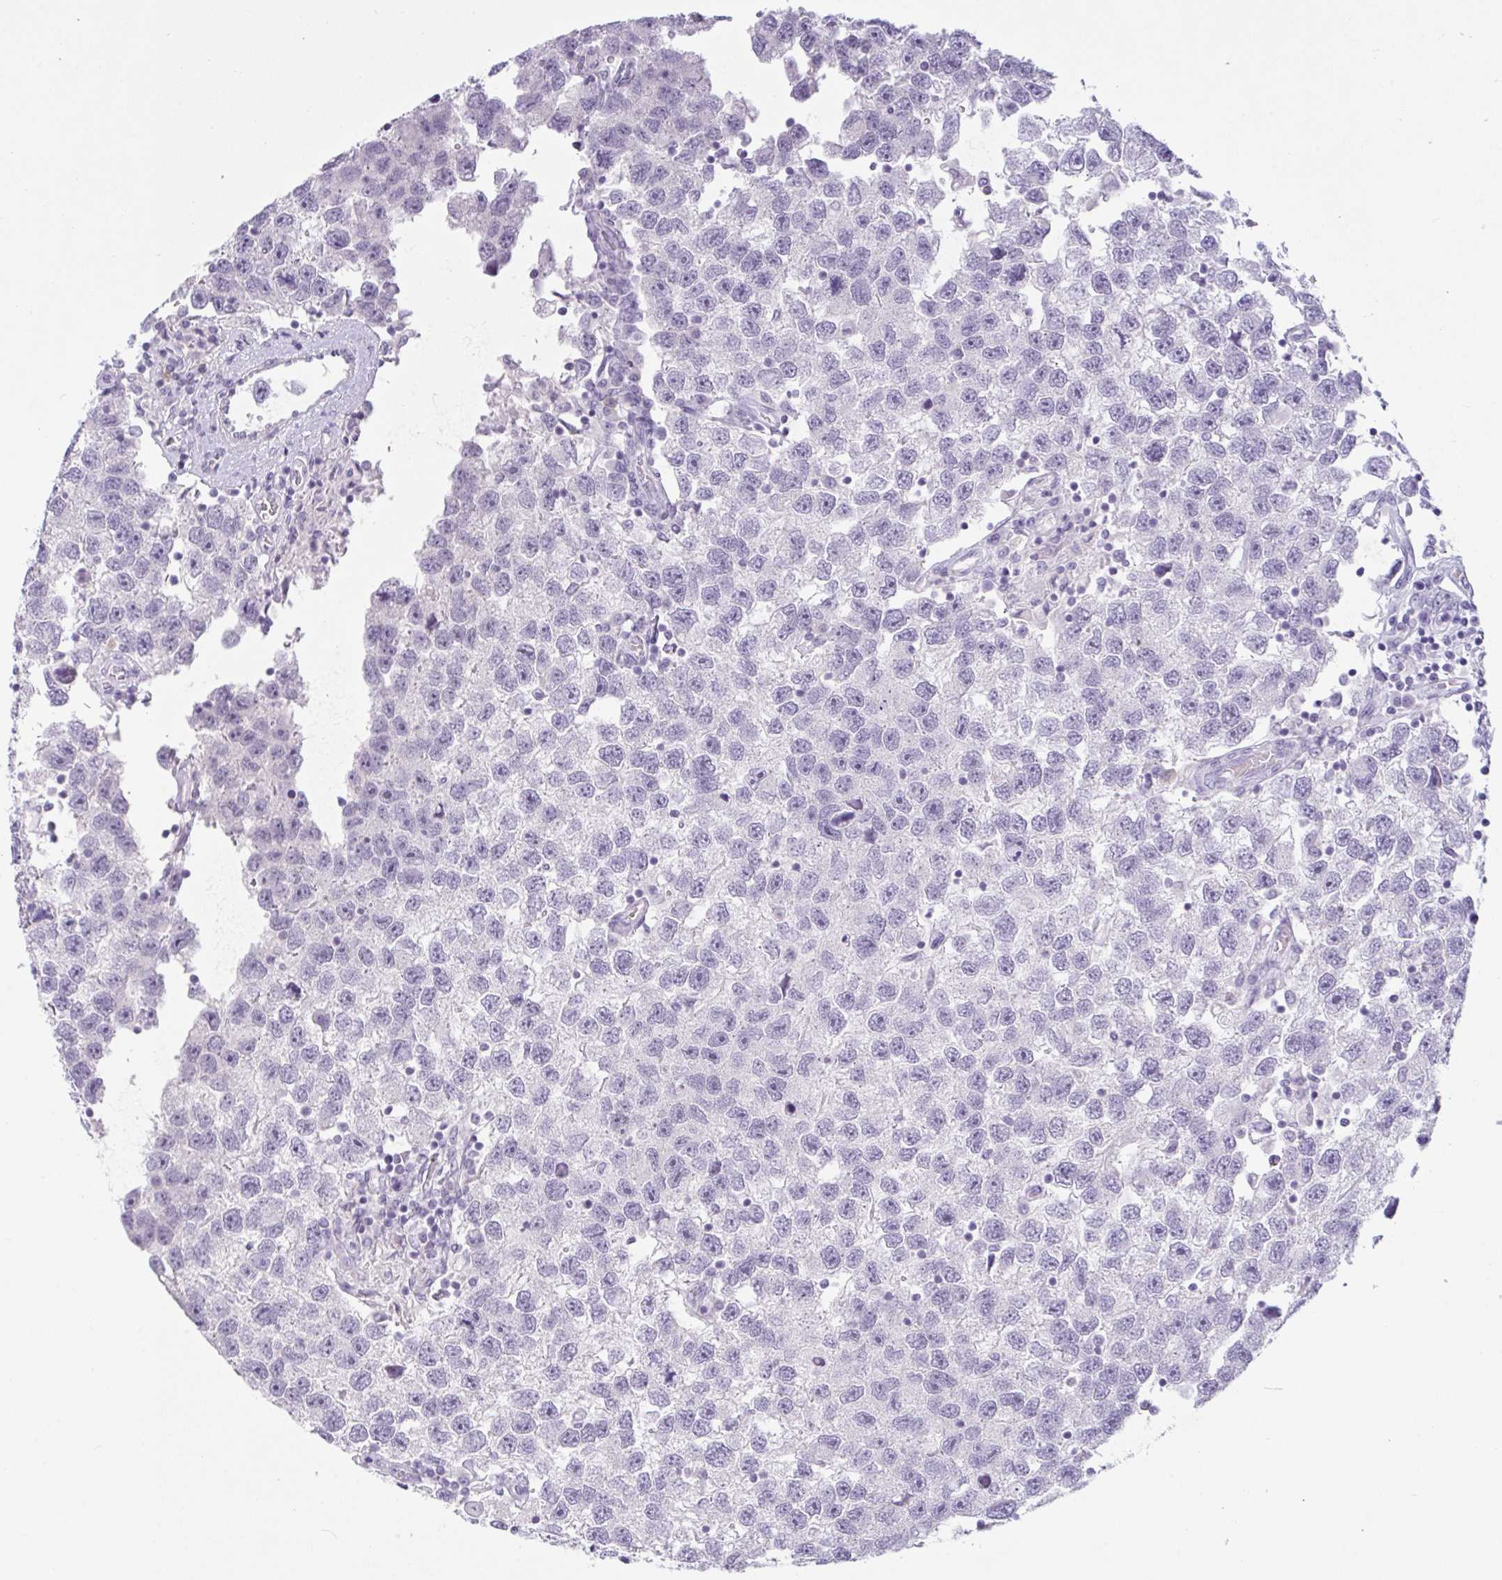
{"staining": {"intensity": "negative", "quantity": "none", "location": "none"}, "tissue": "testis cancer", "cell_type": "Tumor cells", "image_type": "cancer", "snomed": [{"axis": "morphology", "description": "Seminoma, NOS"}, {"axis": "topography", "description": "Testis"}], "caption": "IHC image of neoplastic tissue: human testis cancer (seminoma) stained with DAB reveals no significant protein positivity in tumor cells.", "gene": "CTSE", "patient": {"sex": "male", "age": 26}}